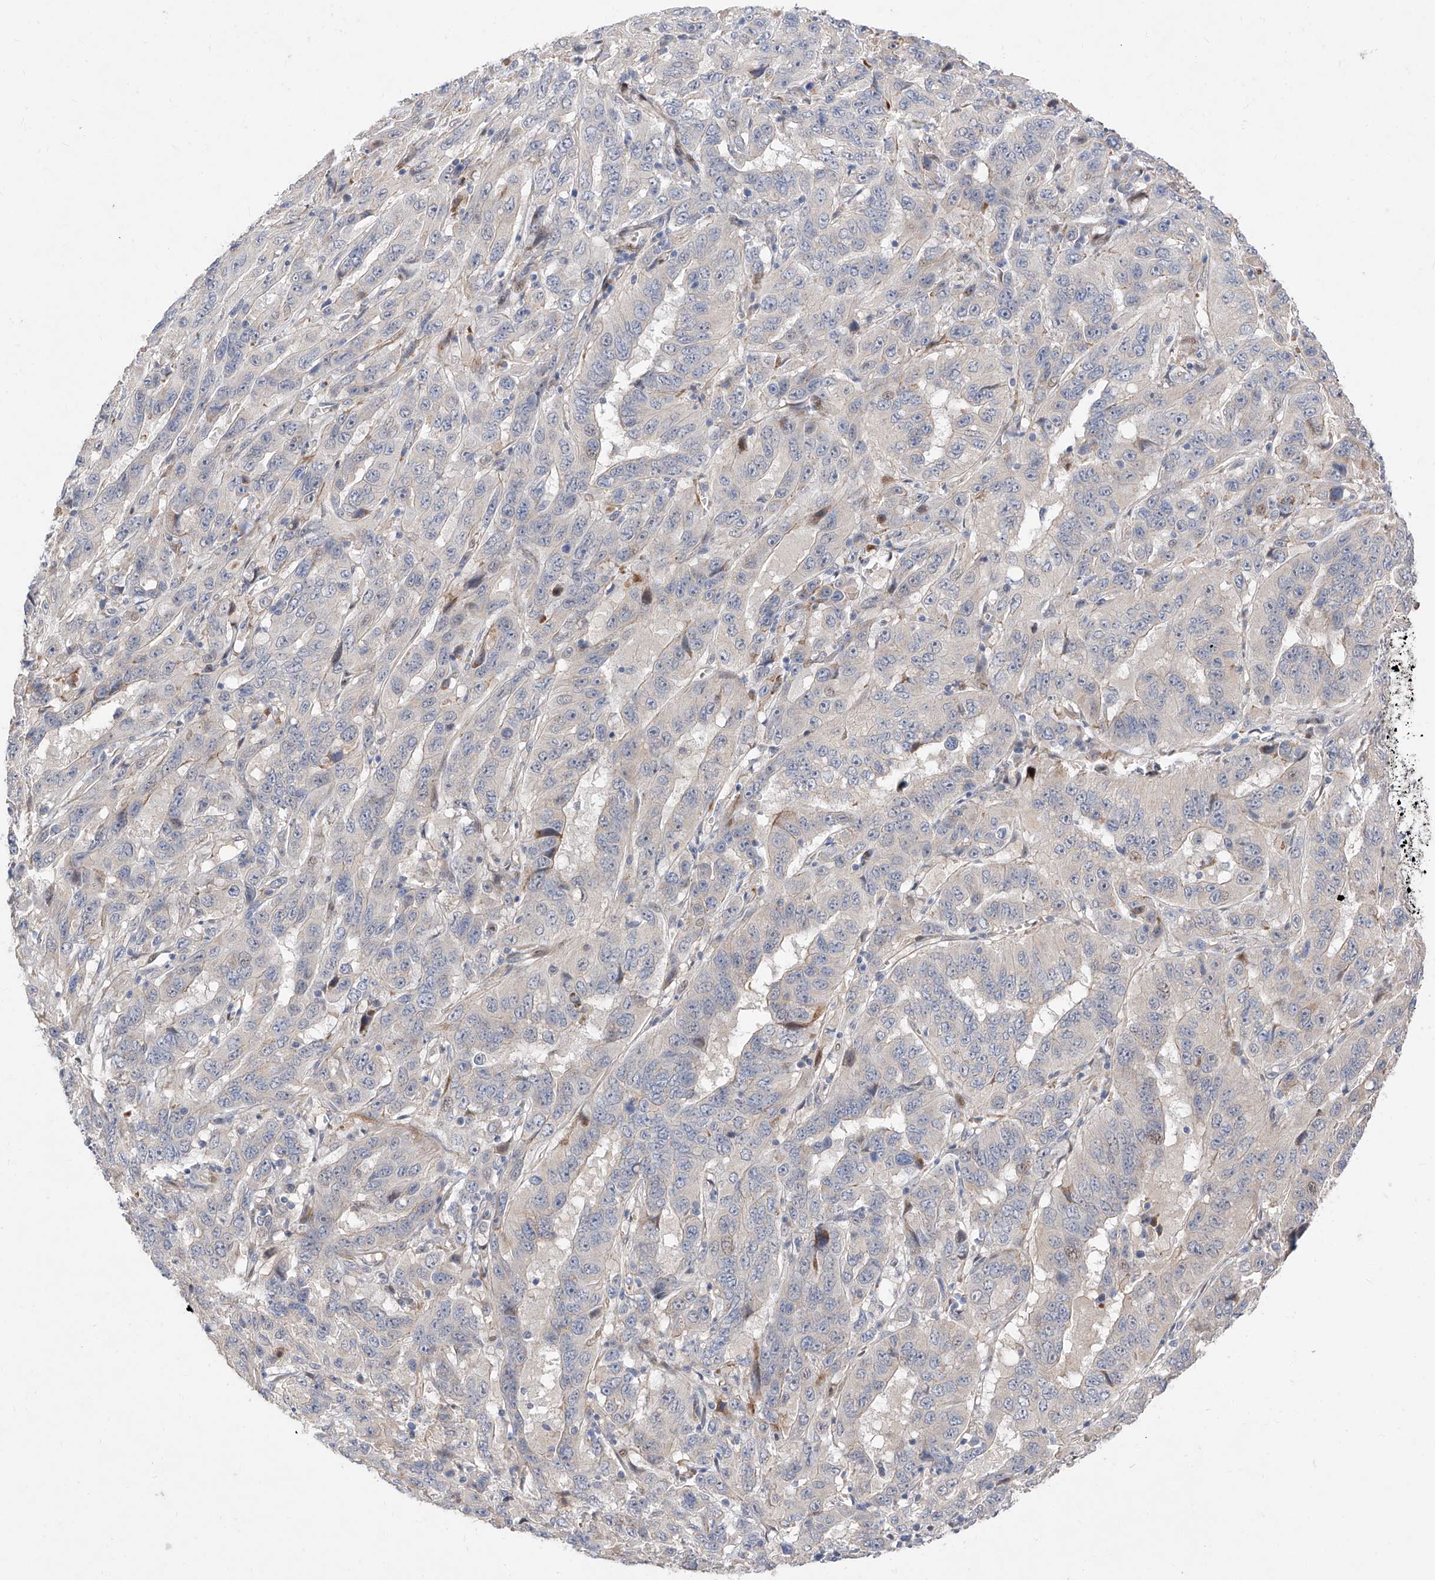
{"staining": {"intensity": "negative", "quantity": "none", "location": "none"}, "tissue": "pancreatic cancer", "cell_type": "Tumor cells", "image_type": "cancer", "snomed": [{"axis": "morphology", "description": "Adenocarcinoma, NOS"}, {"axis": "topography", "description": "Pancreas"}], "caption": "A photomicrograph of human pancreatic cancer (adenocarcinoma) is negative for staining in tumor cells.", "gene": "FUCA2", "patient": {"sex": "male", "age": 63}}